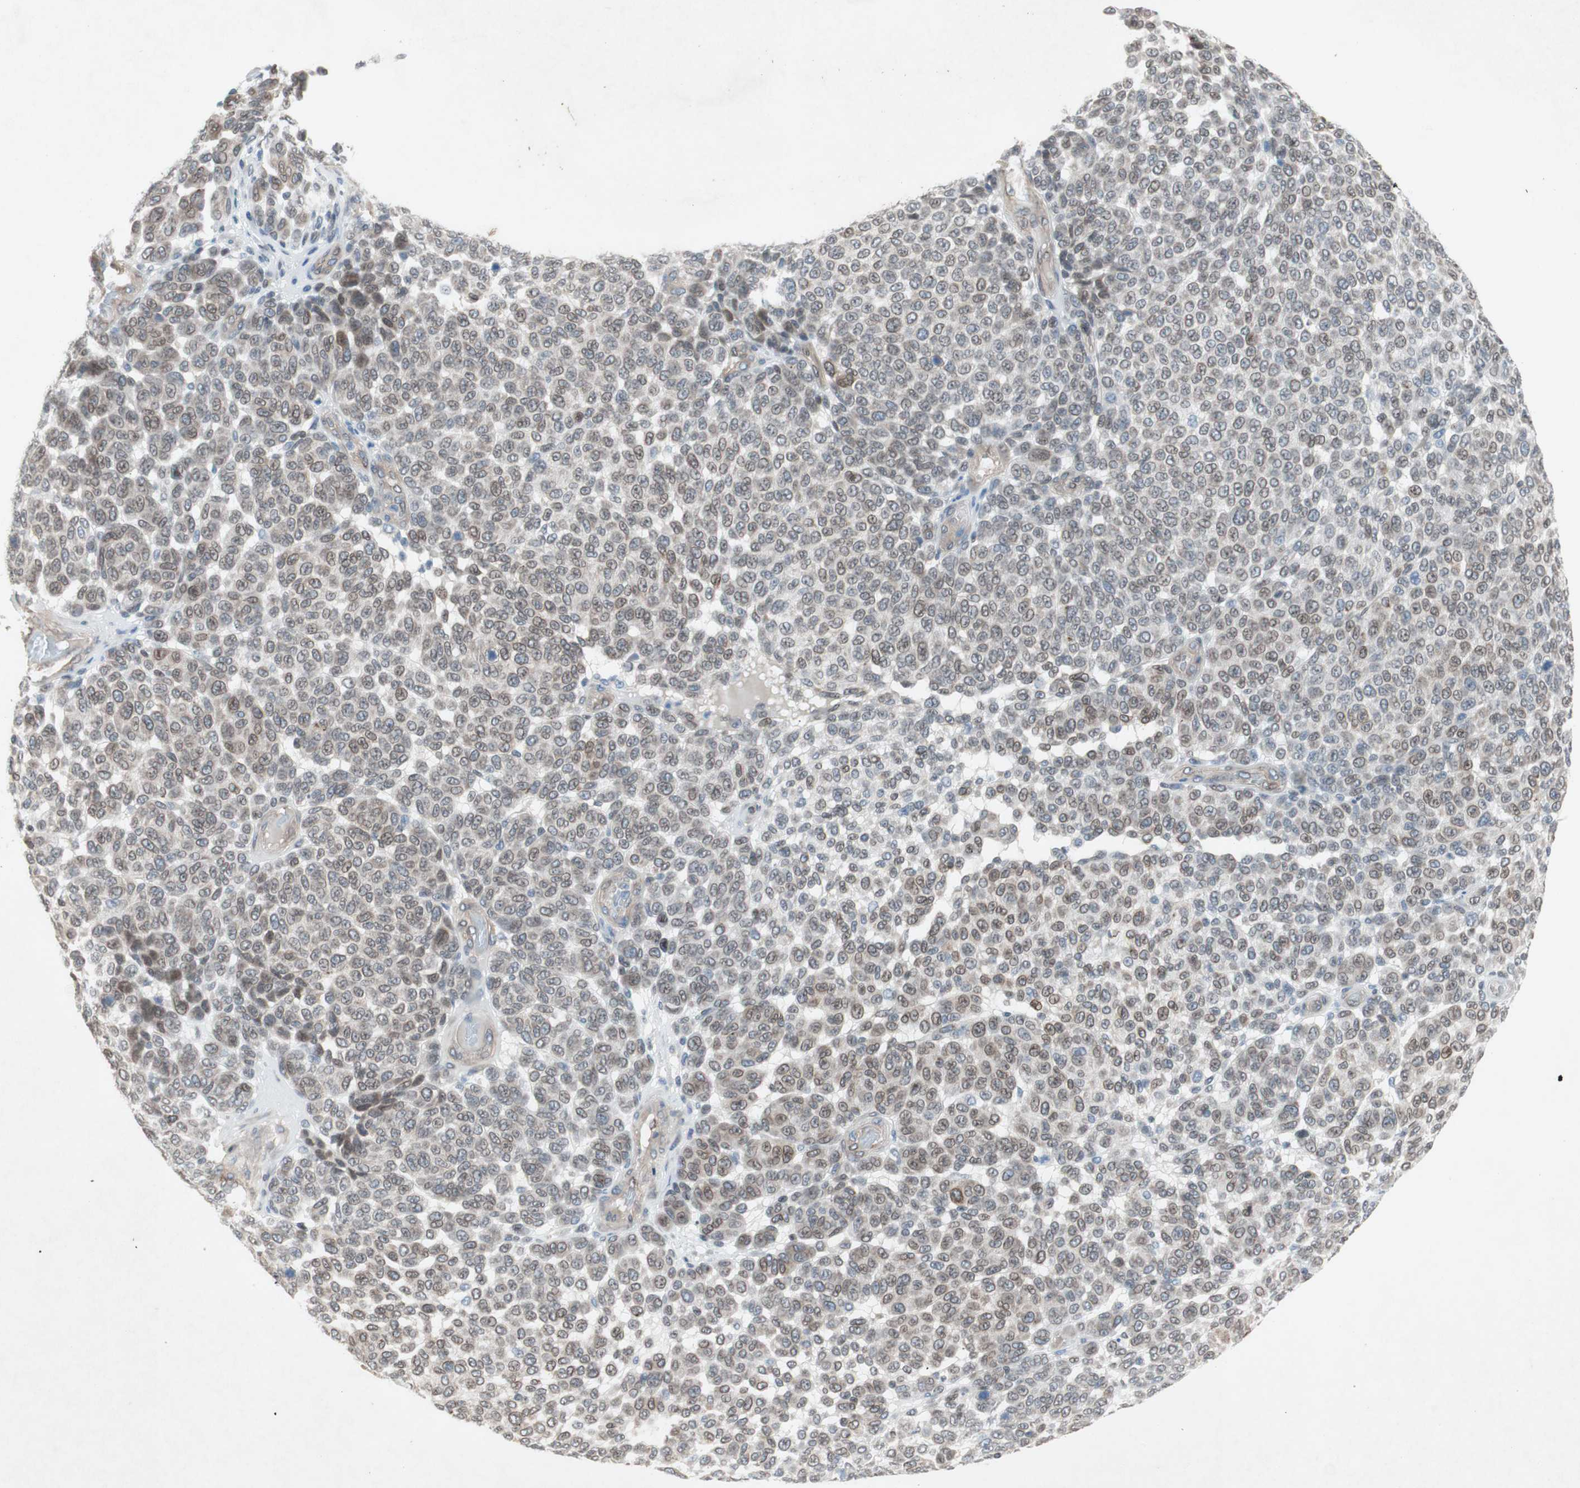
{"staining": {"intensity": "weak", "quantity": ">75%", "location": "cytoplasmic/membranous,nuclear"}, "tissue": "melanoma", "cell_type": "Tumor cells", "image_type": "cancer", "snomed": [{"axis": "morphology", "description": "Malignant melanoma, NOS"}, {"axis": "topography", "description": "Skin"}], "caption": "DAB immunohistochemical staining of human melanoma reveals weak cytoplasmic/membranous and nuclear protein positivity in approximately >75% of tumor cells.", "gene": "ARNT2", "patient": {"sex": "male", "age": 59}}